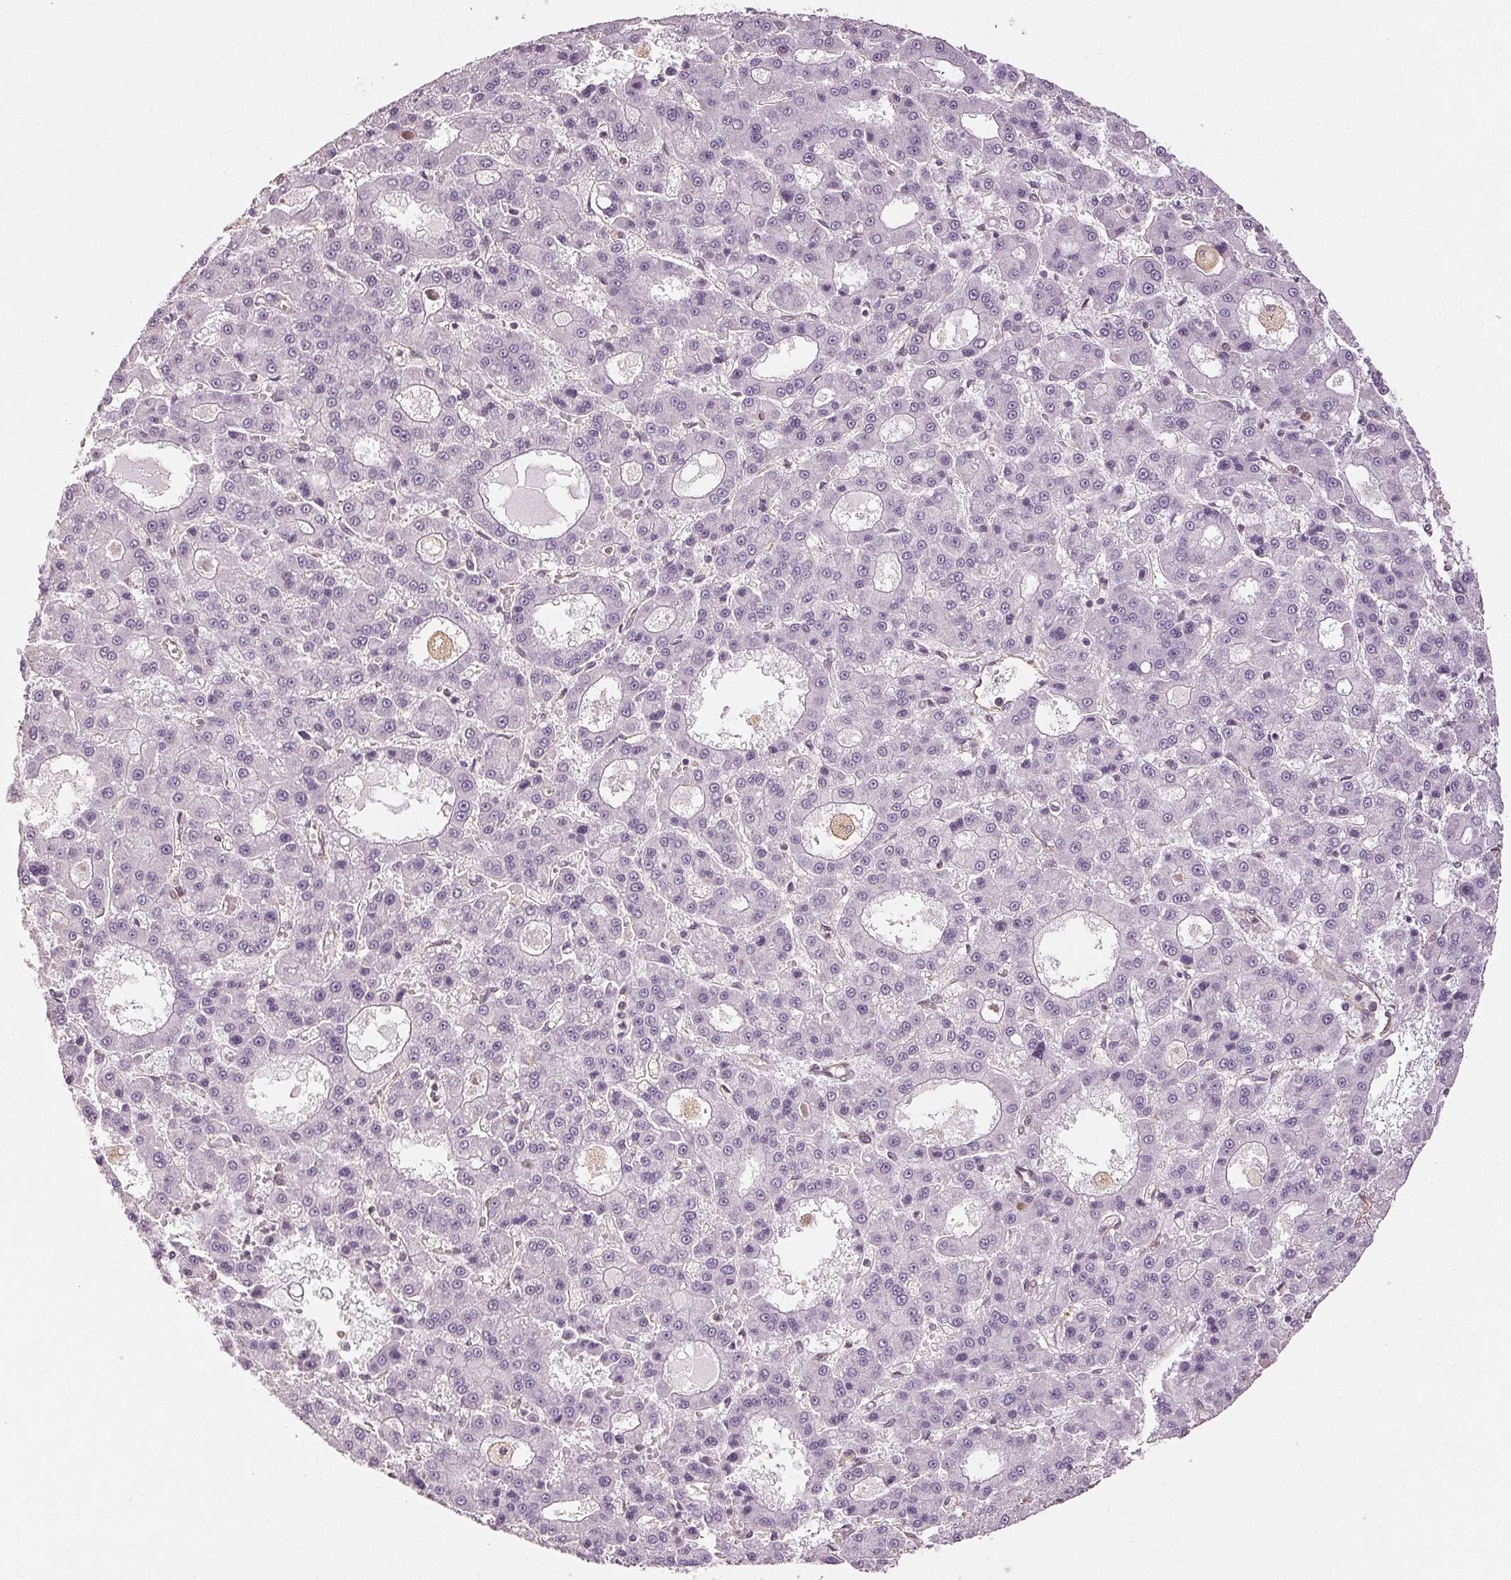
{"staining": {"intensity": "negative", "quantity": "none", "location": "none"}, "tissue": "liver cancer", "cell_type": "Tumor cells", "image_type": "cancer", "snomed": [{"axis": "morphology", "description": "Carcinoma, Hepatocellular, NOS"}, {"axis": "topography", "description": "Liver"}], "caption": "A photomicrograph of liver hepatocellular carcinoma stained for a protein reveals no brown staining in tumor cells.", "gene": "COL7A1", "patient": {"sex": "male", "age": 70}}